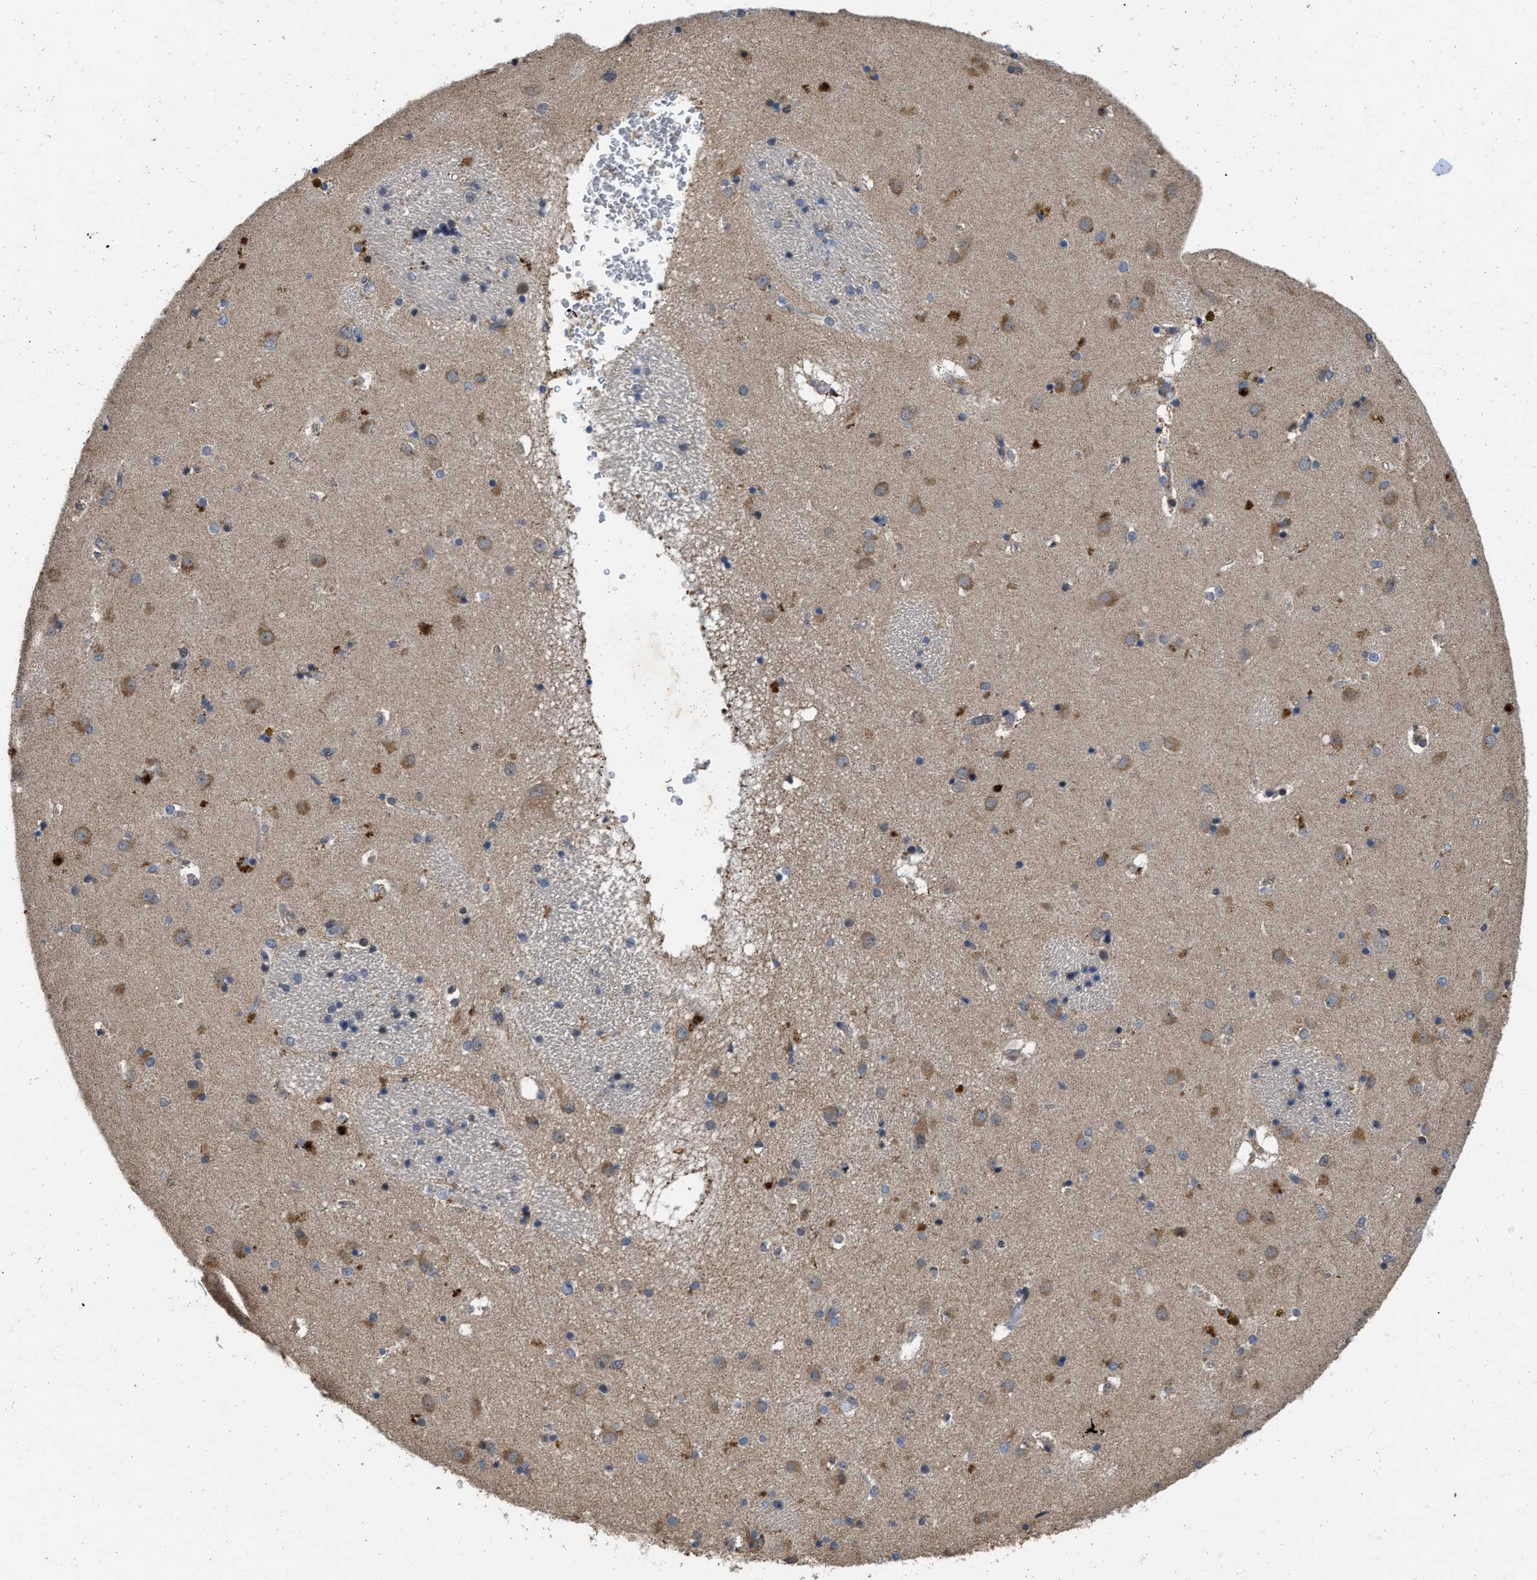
{"staining": {"intensity": "moderate", "quantity": "<25%", "location": "cytoplasmic/membranous"}, "tissue": "caudate", "cell_type": "Glial cells", "image_type": "normal", "snomed": [{"axis": "morphology", "description": "Normal tissue, NOS"}, {"axis": "topography", "description": "Lateral ventricle wall"}], "caption": "The image reveals staining of normal caudate, revealing moderate cytoplasmic/membranous protein expression (brown color) within glial cells.", "gene": "PRDM14", "patient": {"sex": "male", "age": 70}}